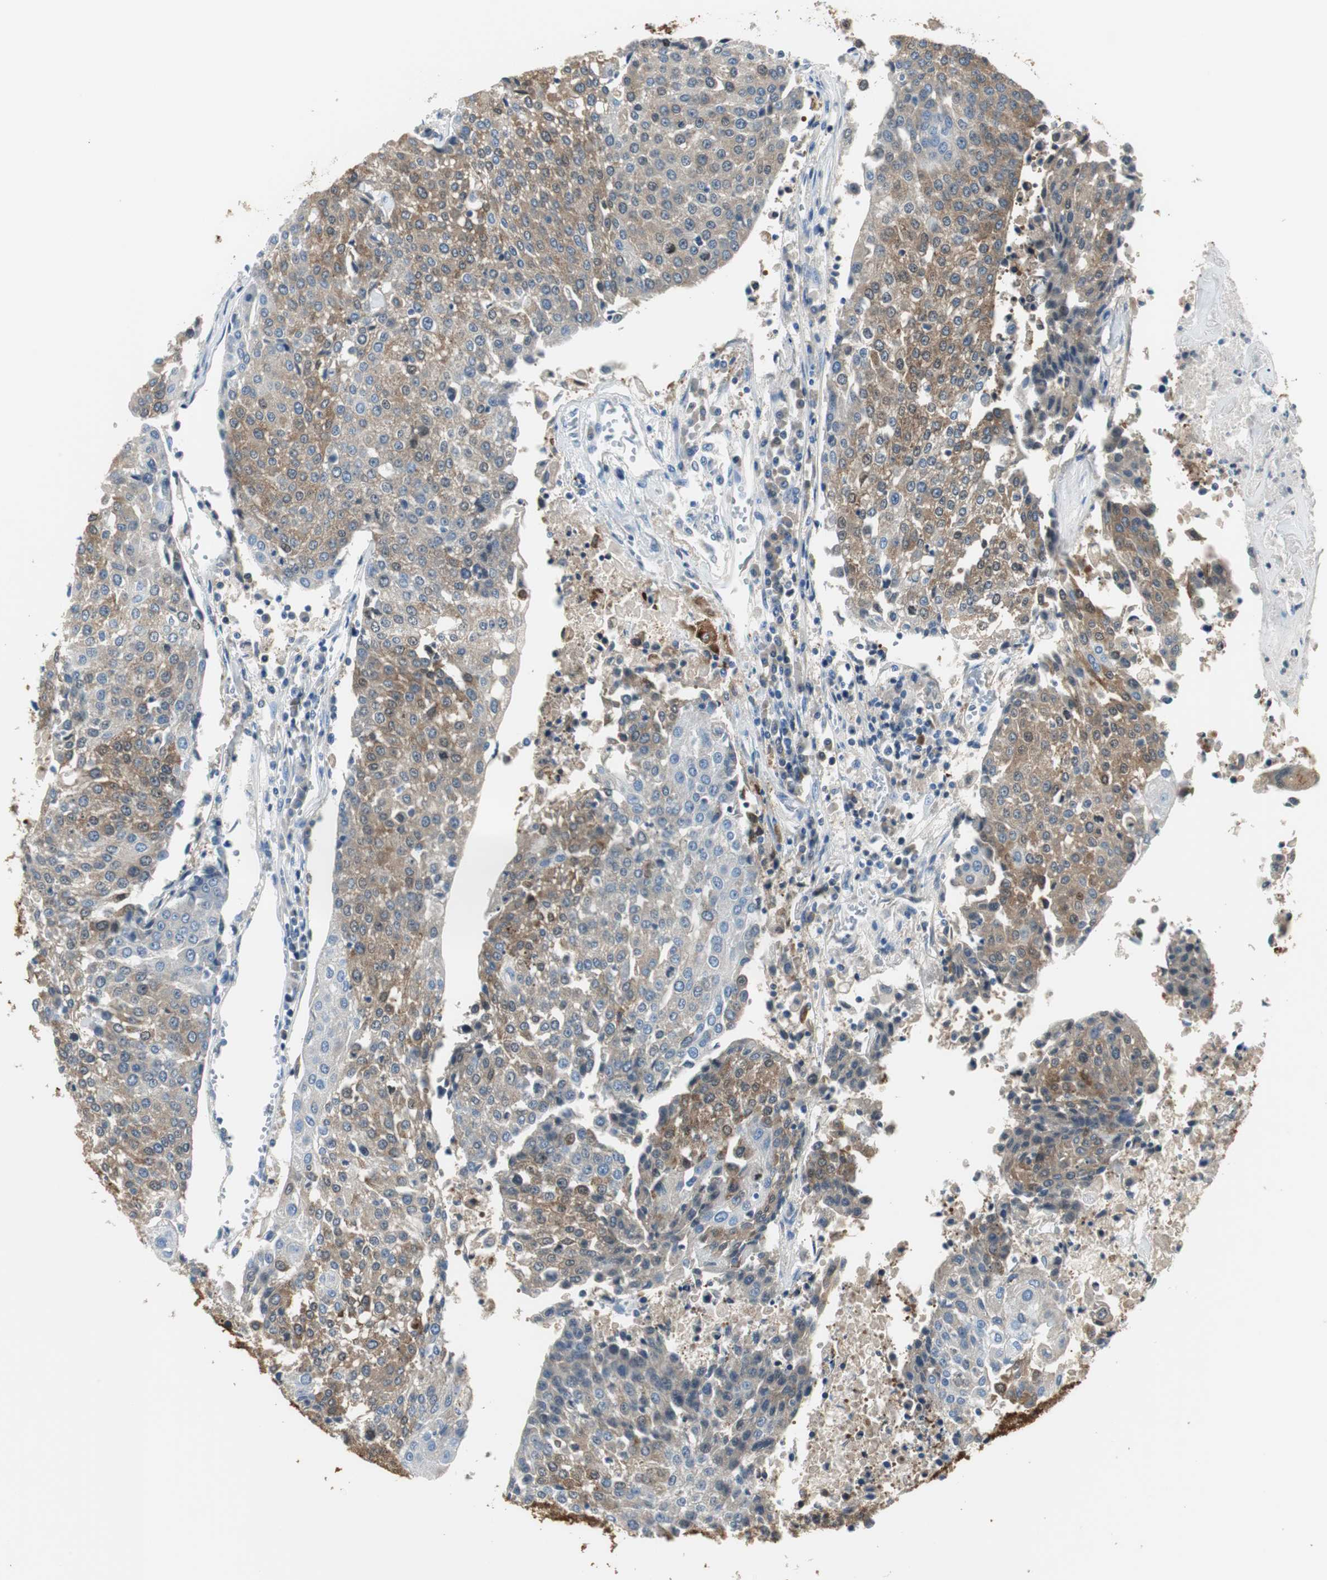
{"staining": {"intensity": "moderate", "quantity": ">75%", "location": "cytoplasmic/membranous"}, "tissue": "urothelial cancer", "cell_type": "Tumor cells", "image_type": "cancer", "snomed": [{"axis": "morphology", "description": "Urothelial carcinoma, High grade"}, {"axis": "topography", "description": "Urinary bladder"}], "caption": "Approximately >75% of tumor cells in urothelial cancer demonstrate moderate cytoplasmic/membranous protein staining as visualized by brown immunohistochemical staining.", "gene": "FBP1", "patient": {"sex": "female", "age": 85}}